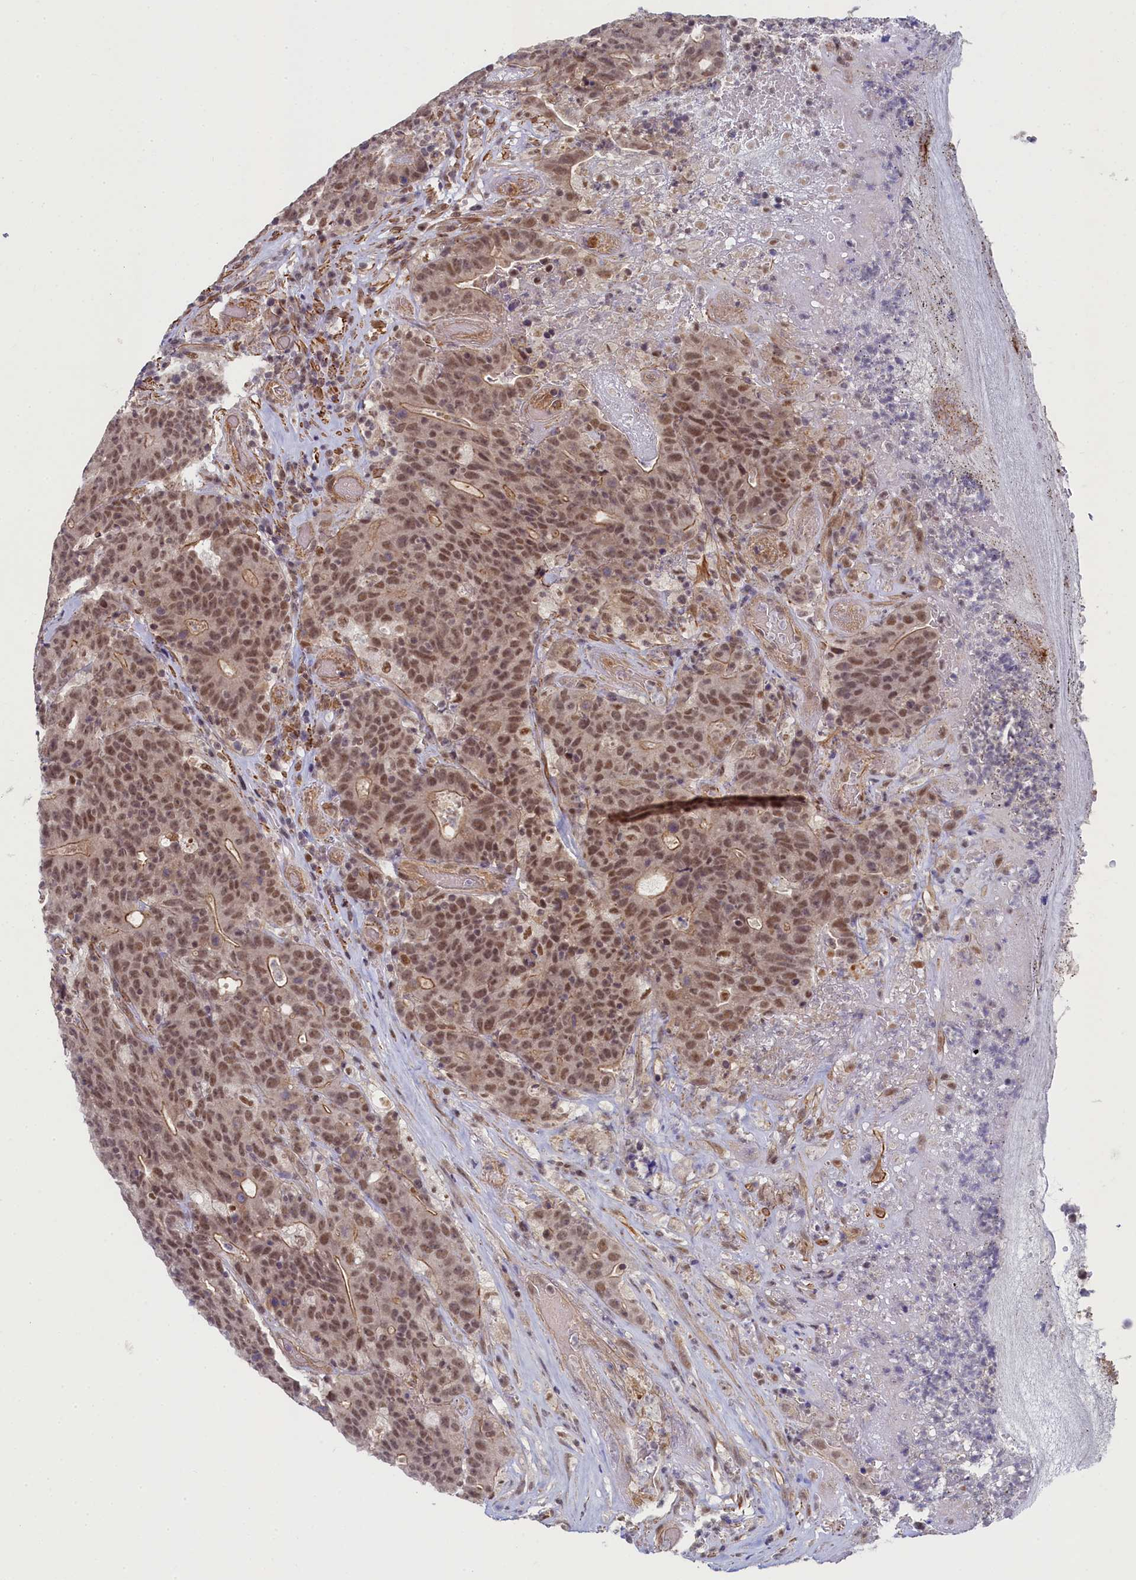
{"staining": {"intensity": "moderate", "quantity": ">75%", "location": "cytoplasmic/membranous,nuclear"}, "tissue": "colorectal cancer", "cell_type": "Tumor cells", "image_type": "cancer", "snomed": [{"axis": "morphology", "description": "Adenocarcinoma, NOS"}, {"axis": "topography", "description": "Colon"}], "caption": "Immunohistochemical staining of colorectal cancer displays moderate cytoplasmic/membranous and nuclear protein staining in about >75% of tumor cells. (Brightfield microscopy of DAB IHC at high magnification).", "gene": "INTS14", "patient": {"sex": "female", "age": 75}}